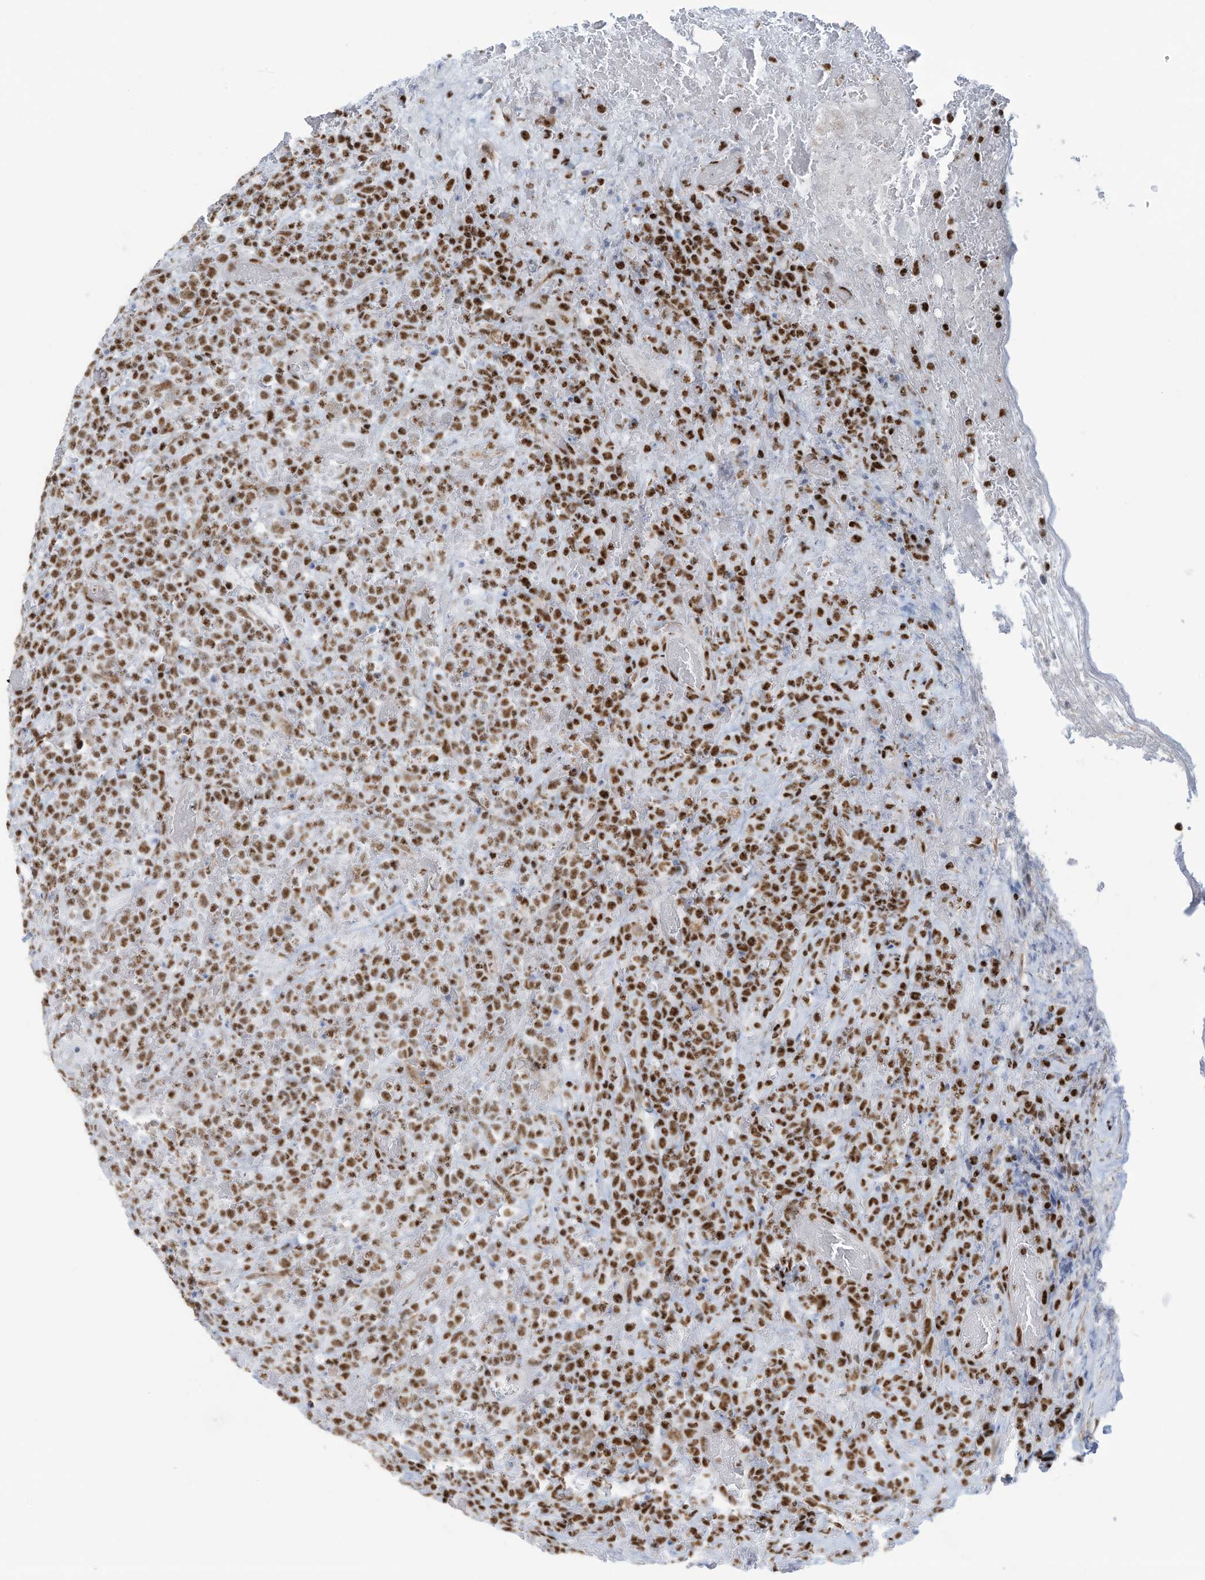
{"staining": {"intensity": "strong", "quantity": ">75%", "location": "nuclear"}, "tissue": "lymphoma", "cell_type": "Tumor cells", "image_type": "cancer", "snomed": [{"axis": "morphology", "description": "Malignant lymphoma, non-Hodgkin's type, High grade"}, {"axis": "topography", "description": "Colon"}], "caption": "This is an image of IHC staining of lymphoma, which shows strong staining in the nuclear of tumor cells.", "gene": "SARNP", "patient": {"sex": "female", "age": 53}}